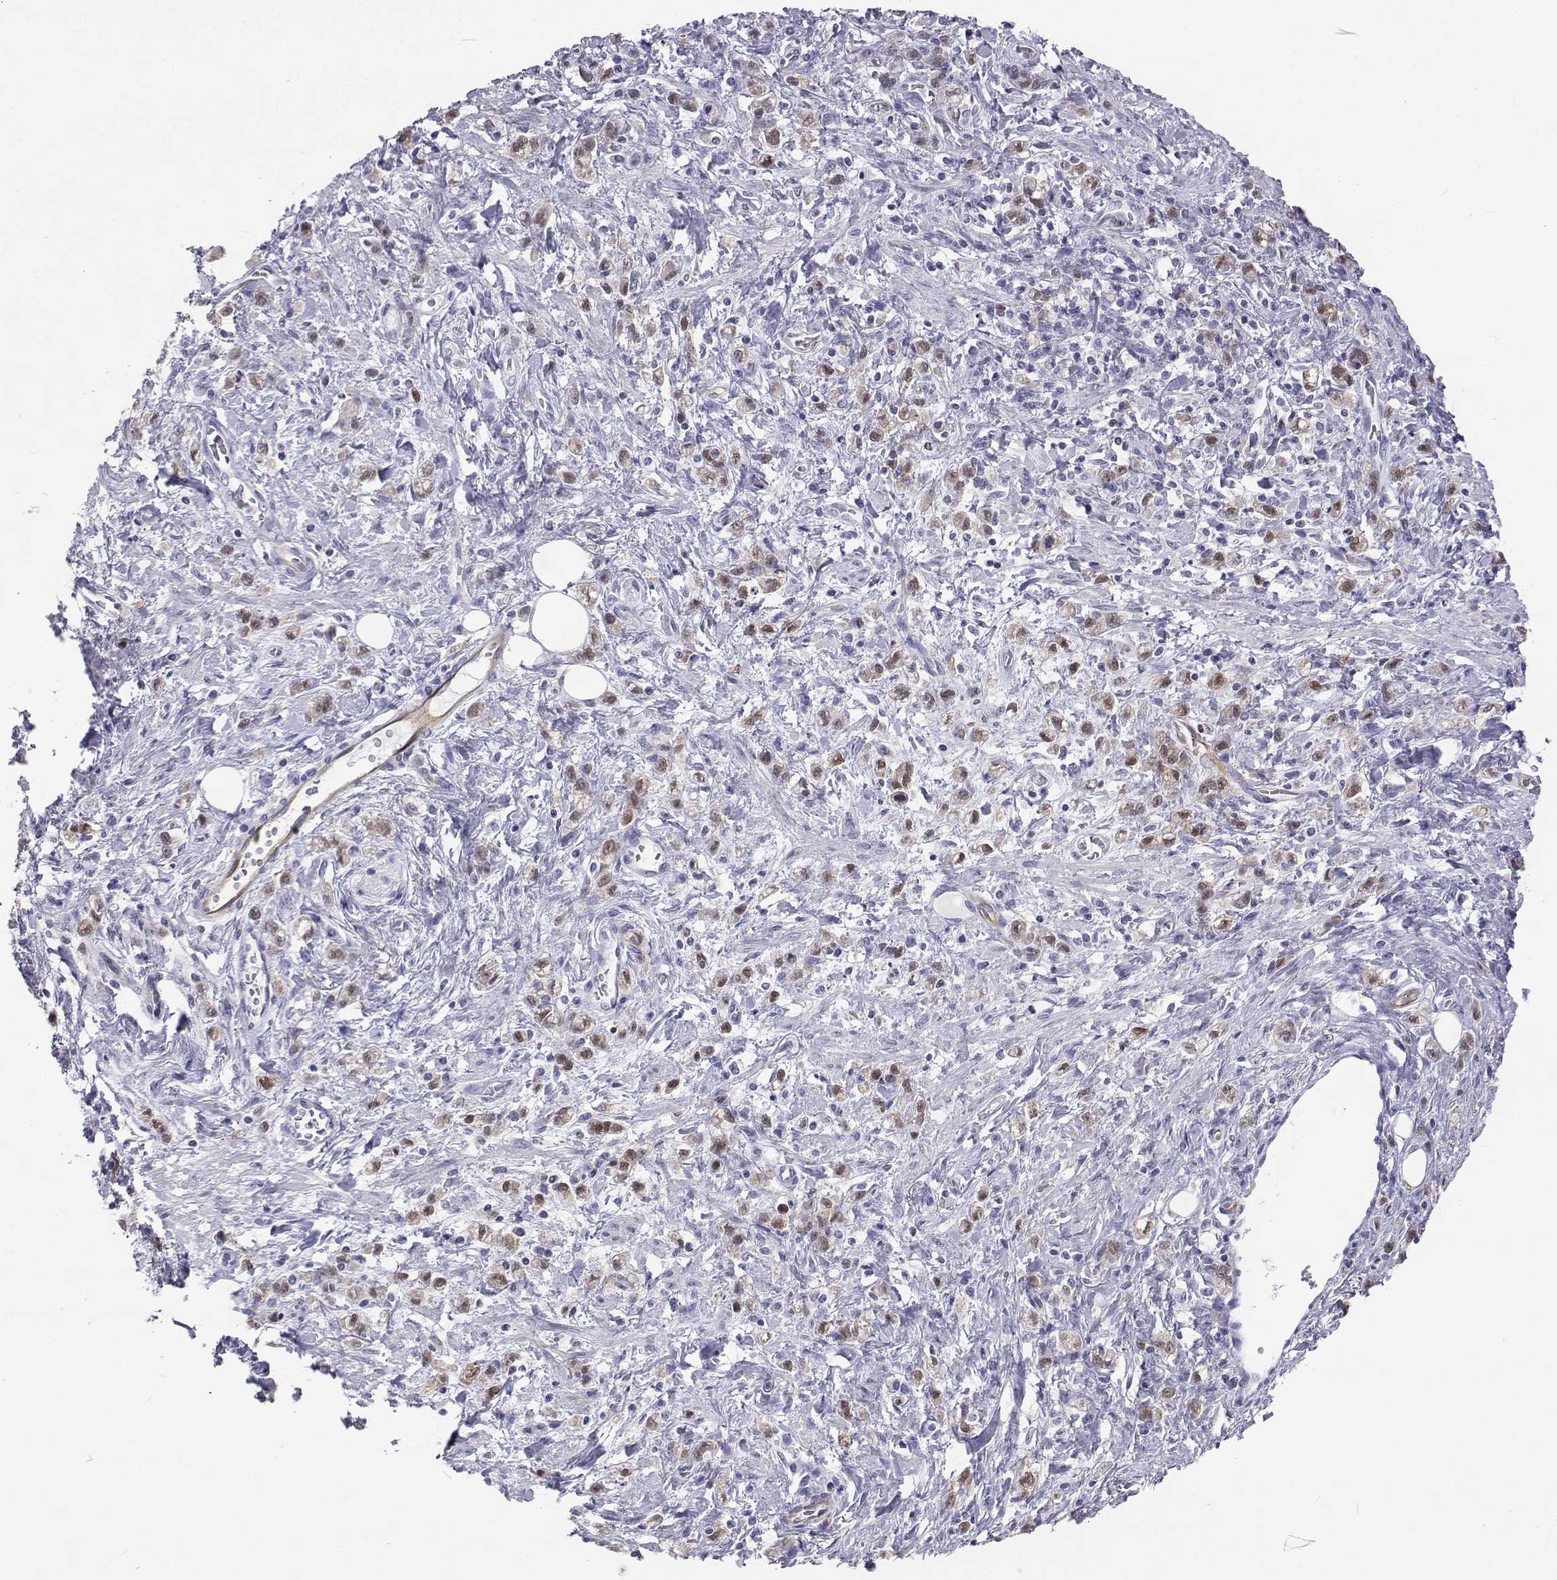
{"staining": {"intensity": "weak", "quantity": "25%-75%", "location": "nuclear"}, "tissue": "stomach cancer", "cell_type": "Tumor cells", "image_type": "cancer", "snomed": [{"axis": "morphology", "description": "Adenocarcinoma, NOS"}, {"axis": "topography", "description": "Stomach"}], "caption": "Protein analysis of adenocarcinoma (stomach) tissue displays weak nuclear expression in about 25%-75% of tumor cells. The protein is stained brown, and the nuclei are stained in blue (DAB (3,3'-diaminobenzidine) IHC with brightfield microscopy, high magnification).", "gene": "GALM", "patient": {"sex": "male", "age": 77}}